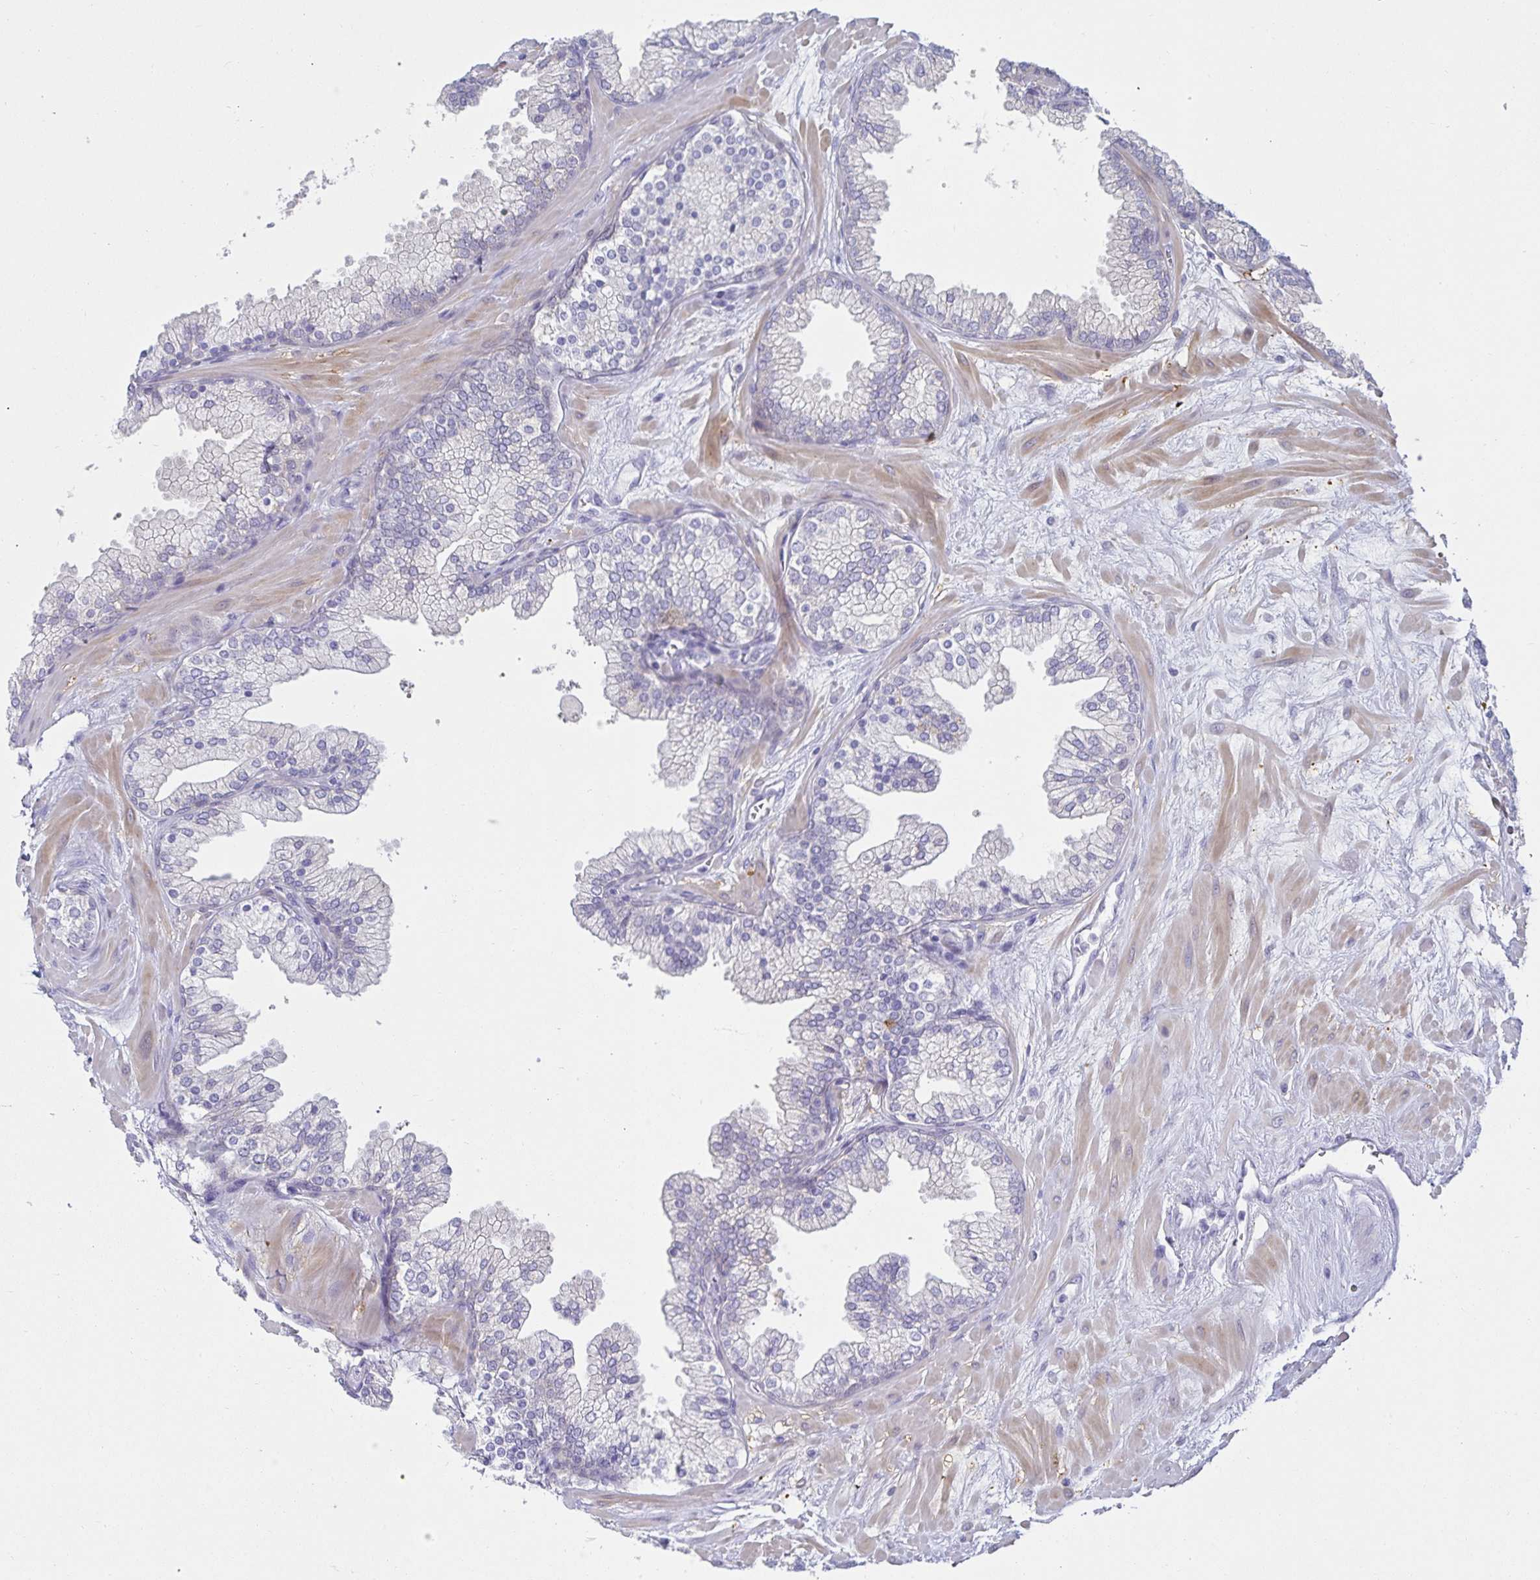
{"staining": {"intensity": "weak", "quantity": "<25%", "location": "cytoplasmic/membranous"}, "tissue": "prostate", "cell_type": "Glandular cells", "image_type": "normal", "snomed": [{"axis": "morphology", "description": "Normal tissue, NOS"}, {"axis": "topography", "description": "Prostate"}, {"axis": "topography", "description": "Peripheral nerve tissue"}], "caption": "High power microscopy image of an immunohistochemistry photomicrograph of benign prostate, revealing no significant expression in glandular cells. (Immunohistochemistry, brightfield microscopy, high magnification).", "gene": "MON2", "patient": {"sex": "male", "age": 61}}